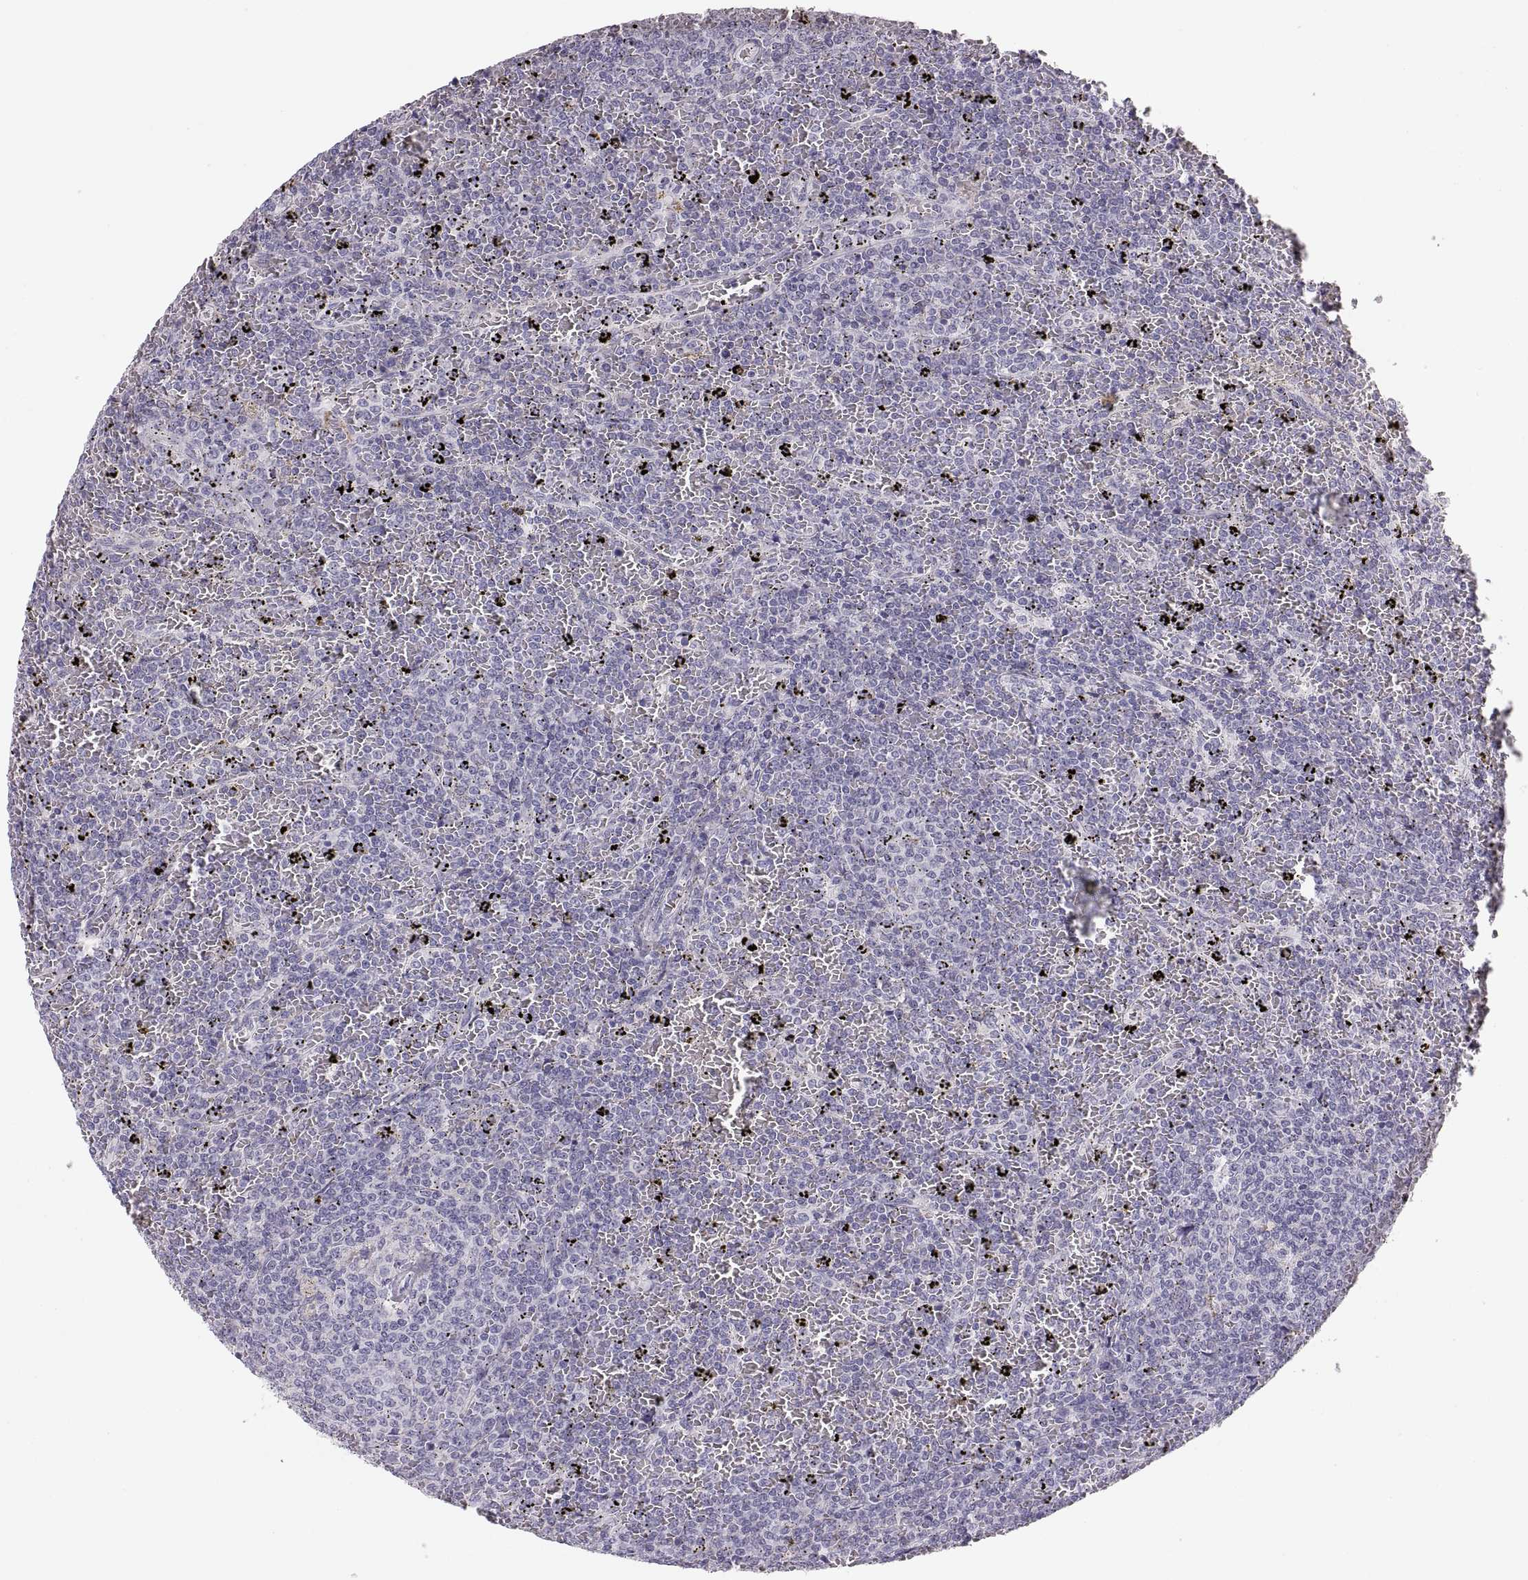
{"staining": {"intensity": "negative", "quantity": "none", "location": "none"}, "tissue": "lymphoma", "cell_type": "Tumor cells", "image_type": "cancer", "snomed": [{"axis": "morphology", "description": "Malignant lymphoma, non-Hodgkin's type, Low grade"}, {"axis": "topography", "description": "Spleen"}], "caption": "Human lymphoma stained for a protein using immunohistochemistry (IHC) exhibits no staining in tumor cells.", "gene": "COL9A3", "patient": {"sex": "female", "age": 77}}